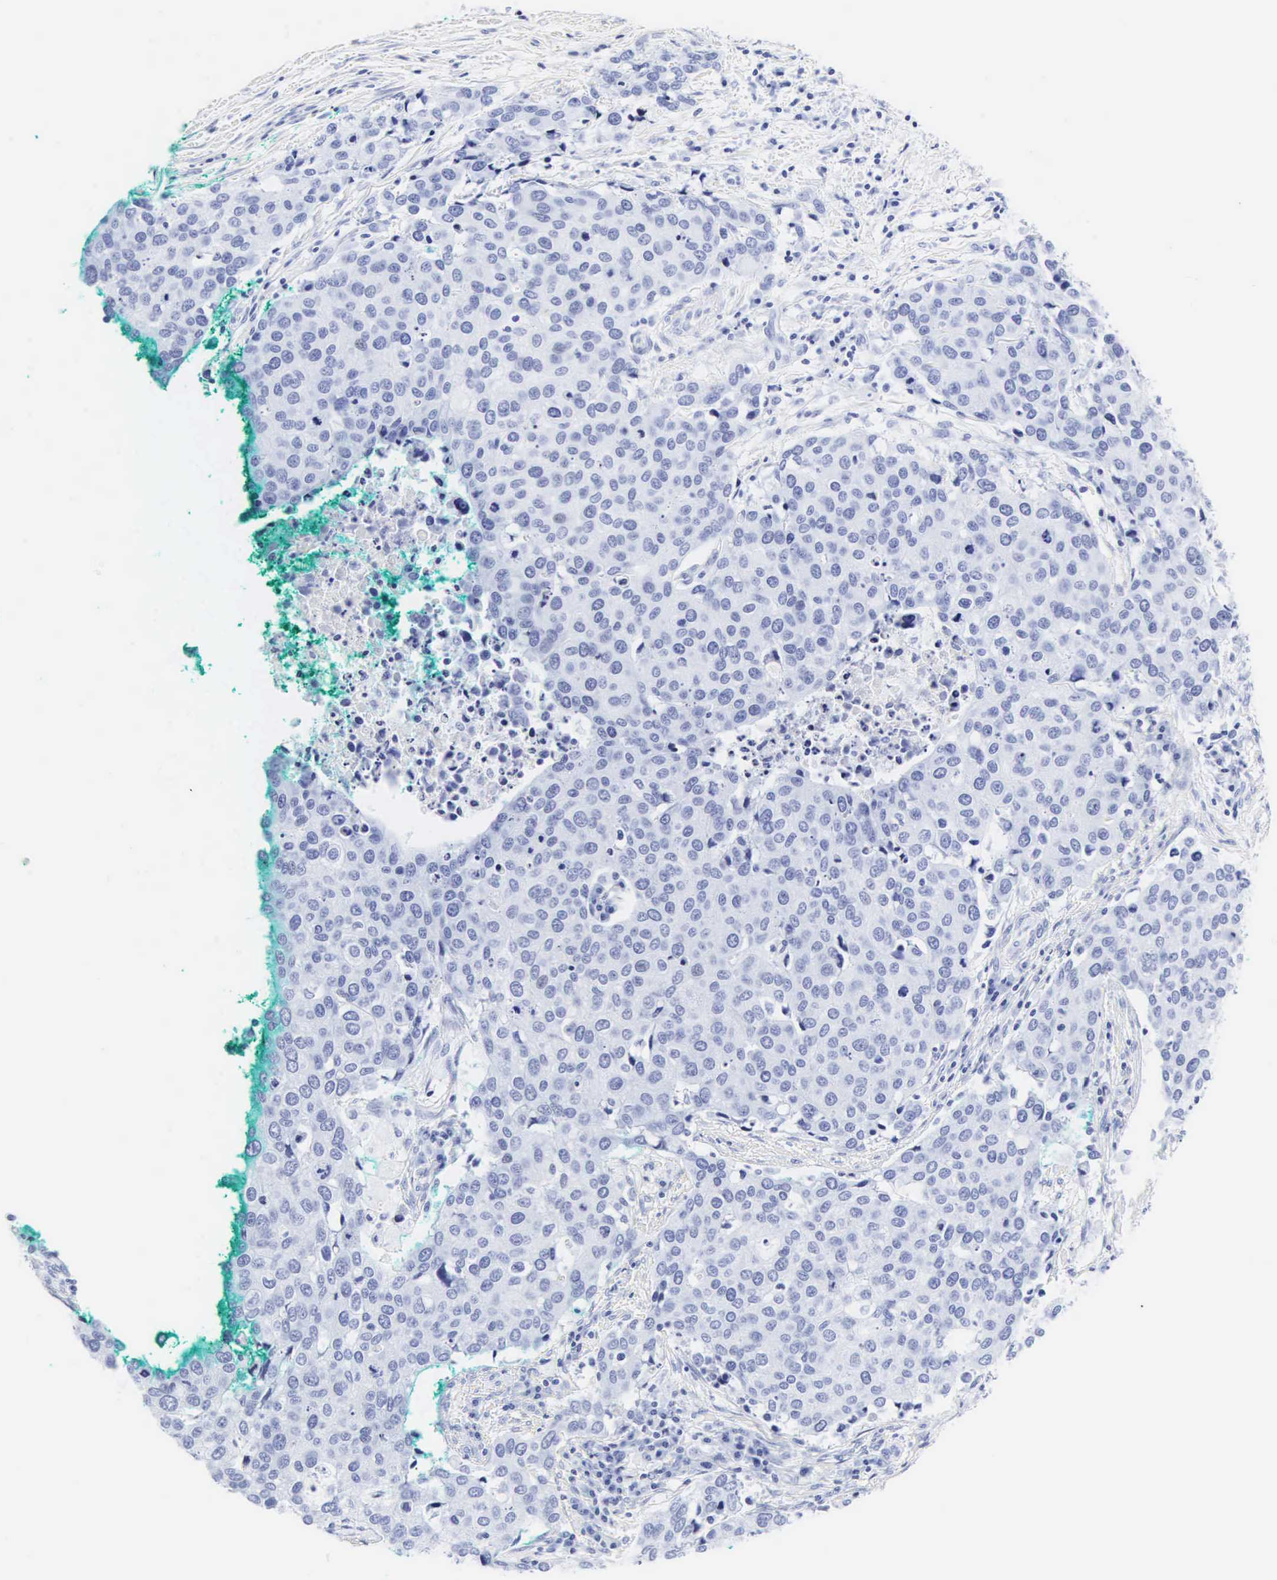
{"staining": {"intensity": "negative", "quantity": "none", "location": "none"}, "tissue": "cervical cancer", "cell_type": "Tumor cells", "image_type": "cancer", "snomed": [{"axis": "morphology", "description": "Squamous cell carcinoma, NOS"}, {"axis": "topography", "description": "Cervix"}], "caption": "A high-resolution photomicrograph shows immunohistochemistry staining of cervical squamous cell carcinoma, which exhibits no significant positivity in tumor cells.", "gene": "CGB3", "patient": {"sex": "female", "age": 54}}